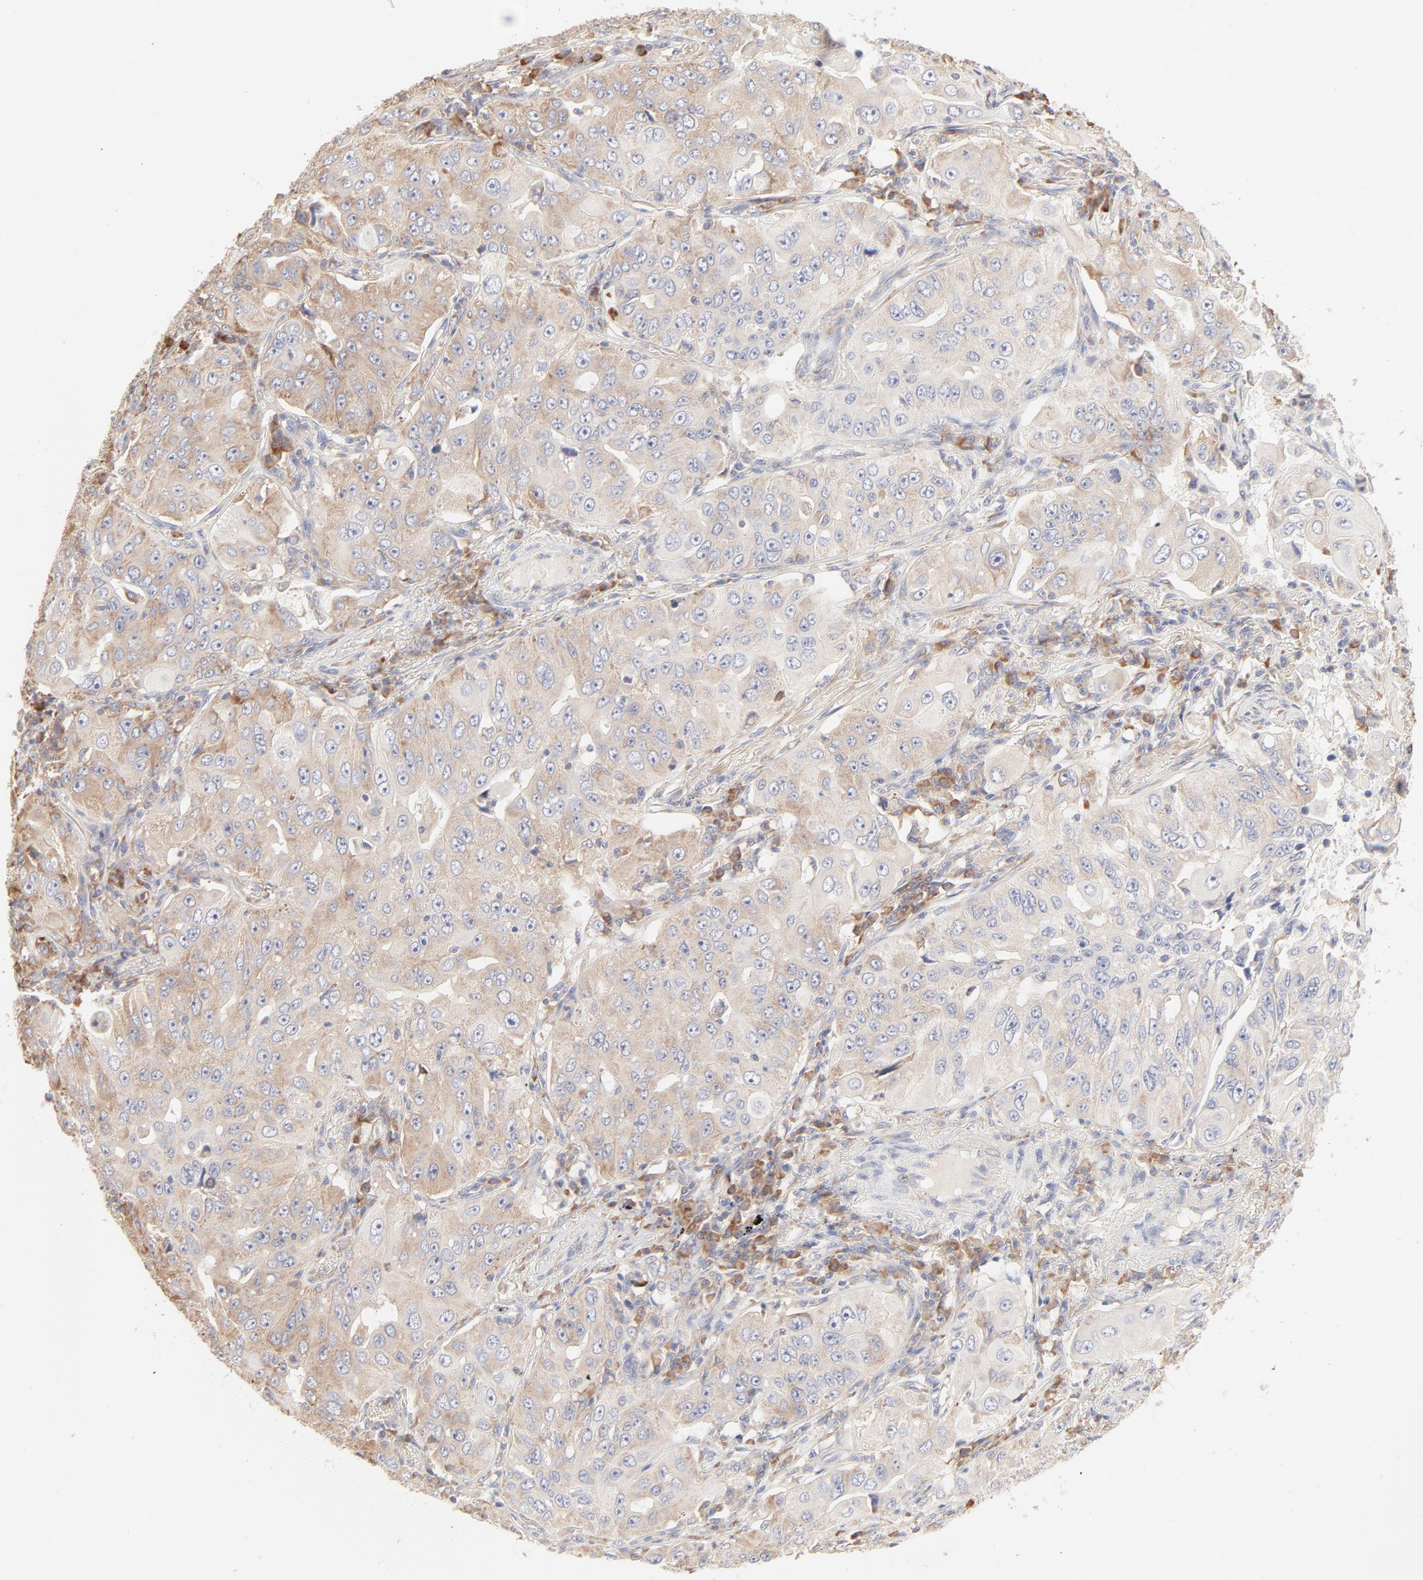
{"staining": {"intensity": "weak", "quantity": ">75%", "location": "cytoplasmic/membranous"}, "tissue": "lung cancer", "cell_type": "Tumor cells", "image_type": "cancer", "snomed": [{"axis": "morphology", "description": "Adenocarcinoma, NOS"}, {"axis": "topography", "description": "Lung"}], "caption": "Lung cancer (adenocarcinoma) stained with DAB (3,3'-diaminobenzidine) immunohistochemistry (IHC) displays low levels of weak cytoplasmic/membranous staining in approximately >75% of tumor cells.", "gene": "RPS21", "patient": {"sex": "male", "age": 84}}